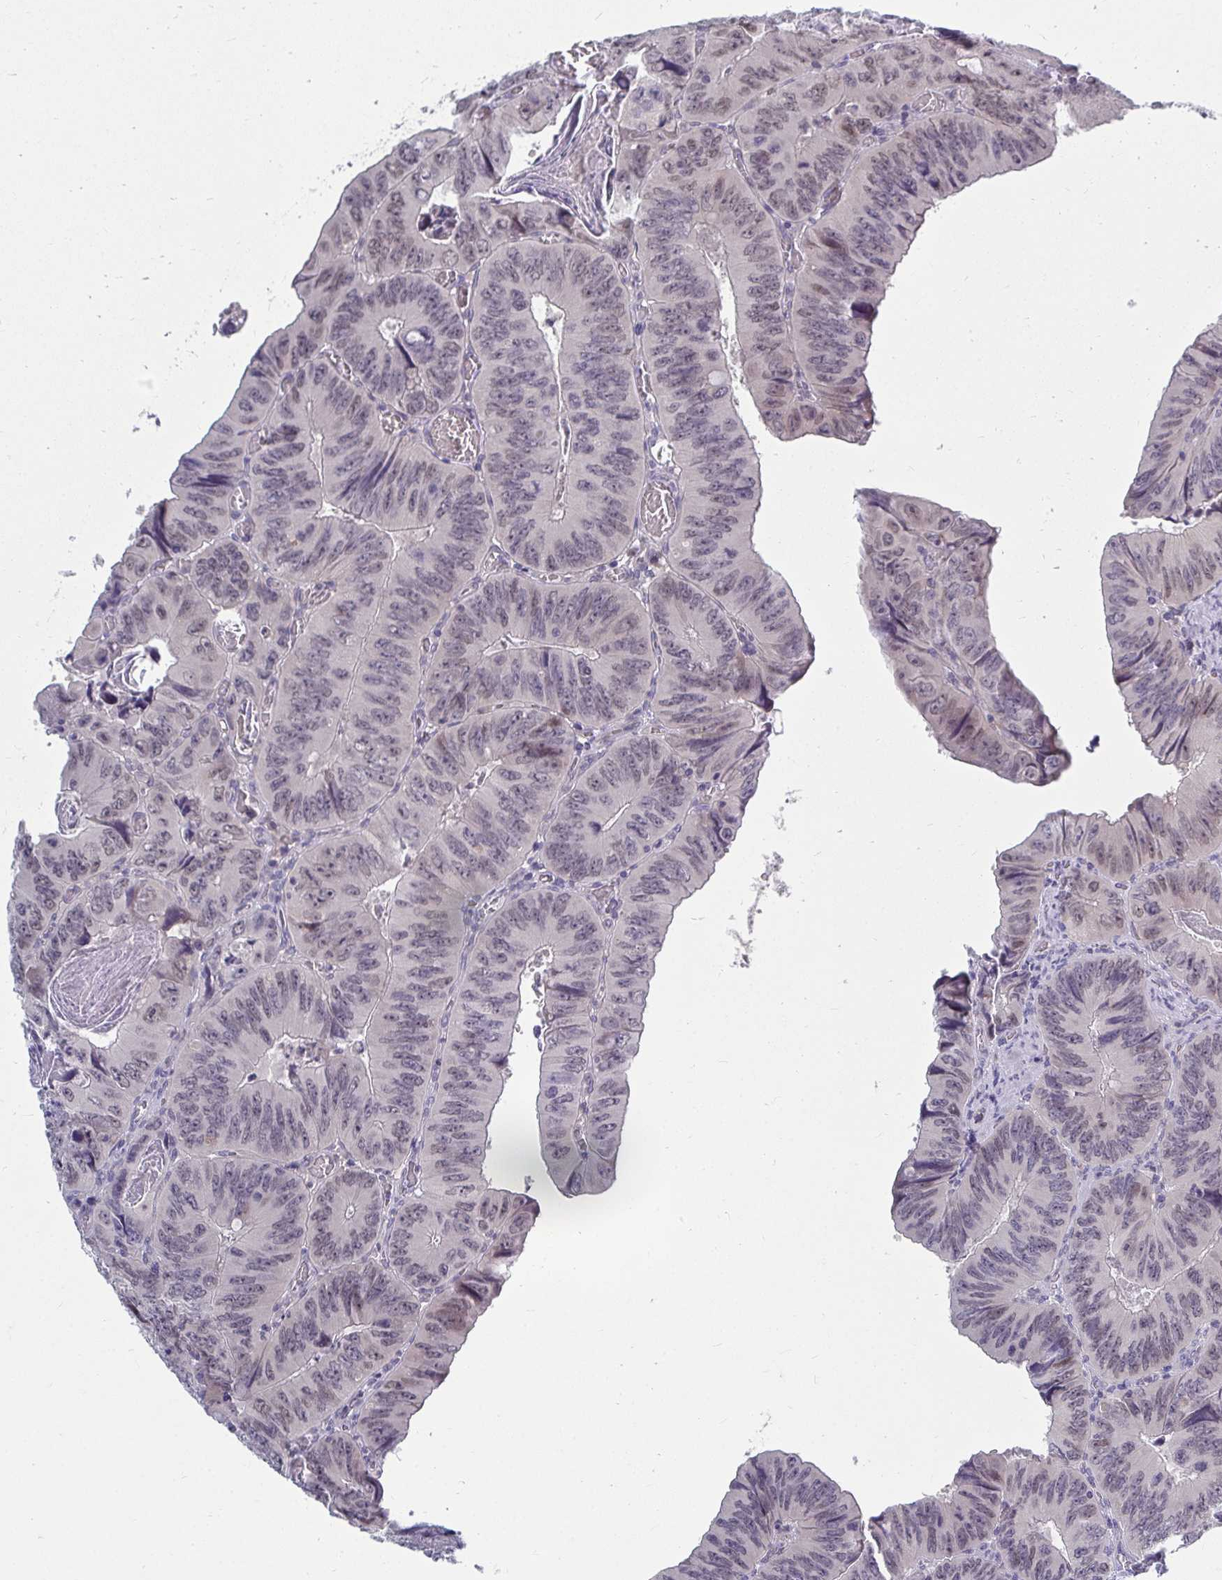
{"staining": {"intensity": "weak", "quantity": "25%-75%", "location": "nuclear"}, "tissue": "colorectal cancer", "cell_type": "Tumor cells", "image_type": "cancer", "snomed": [{"axis": "morphology", "description": "Adenocarcinoma, NOS"}, {"axis": "topography", "description": "Colon"}], "caption": "This micrograph exhibits colorectal cancer (adenocarcinoma) stained with immunohistochemistry (IHC) to label a protein in brown. The nuclear of tumor cells show weak positivity for the protein. Nuclei are counter-stained blue.", "gene": "MROH8", "patient": {"sex": "female", "age": 84}}